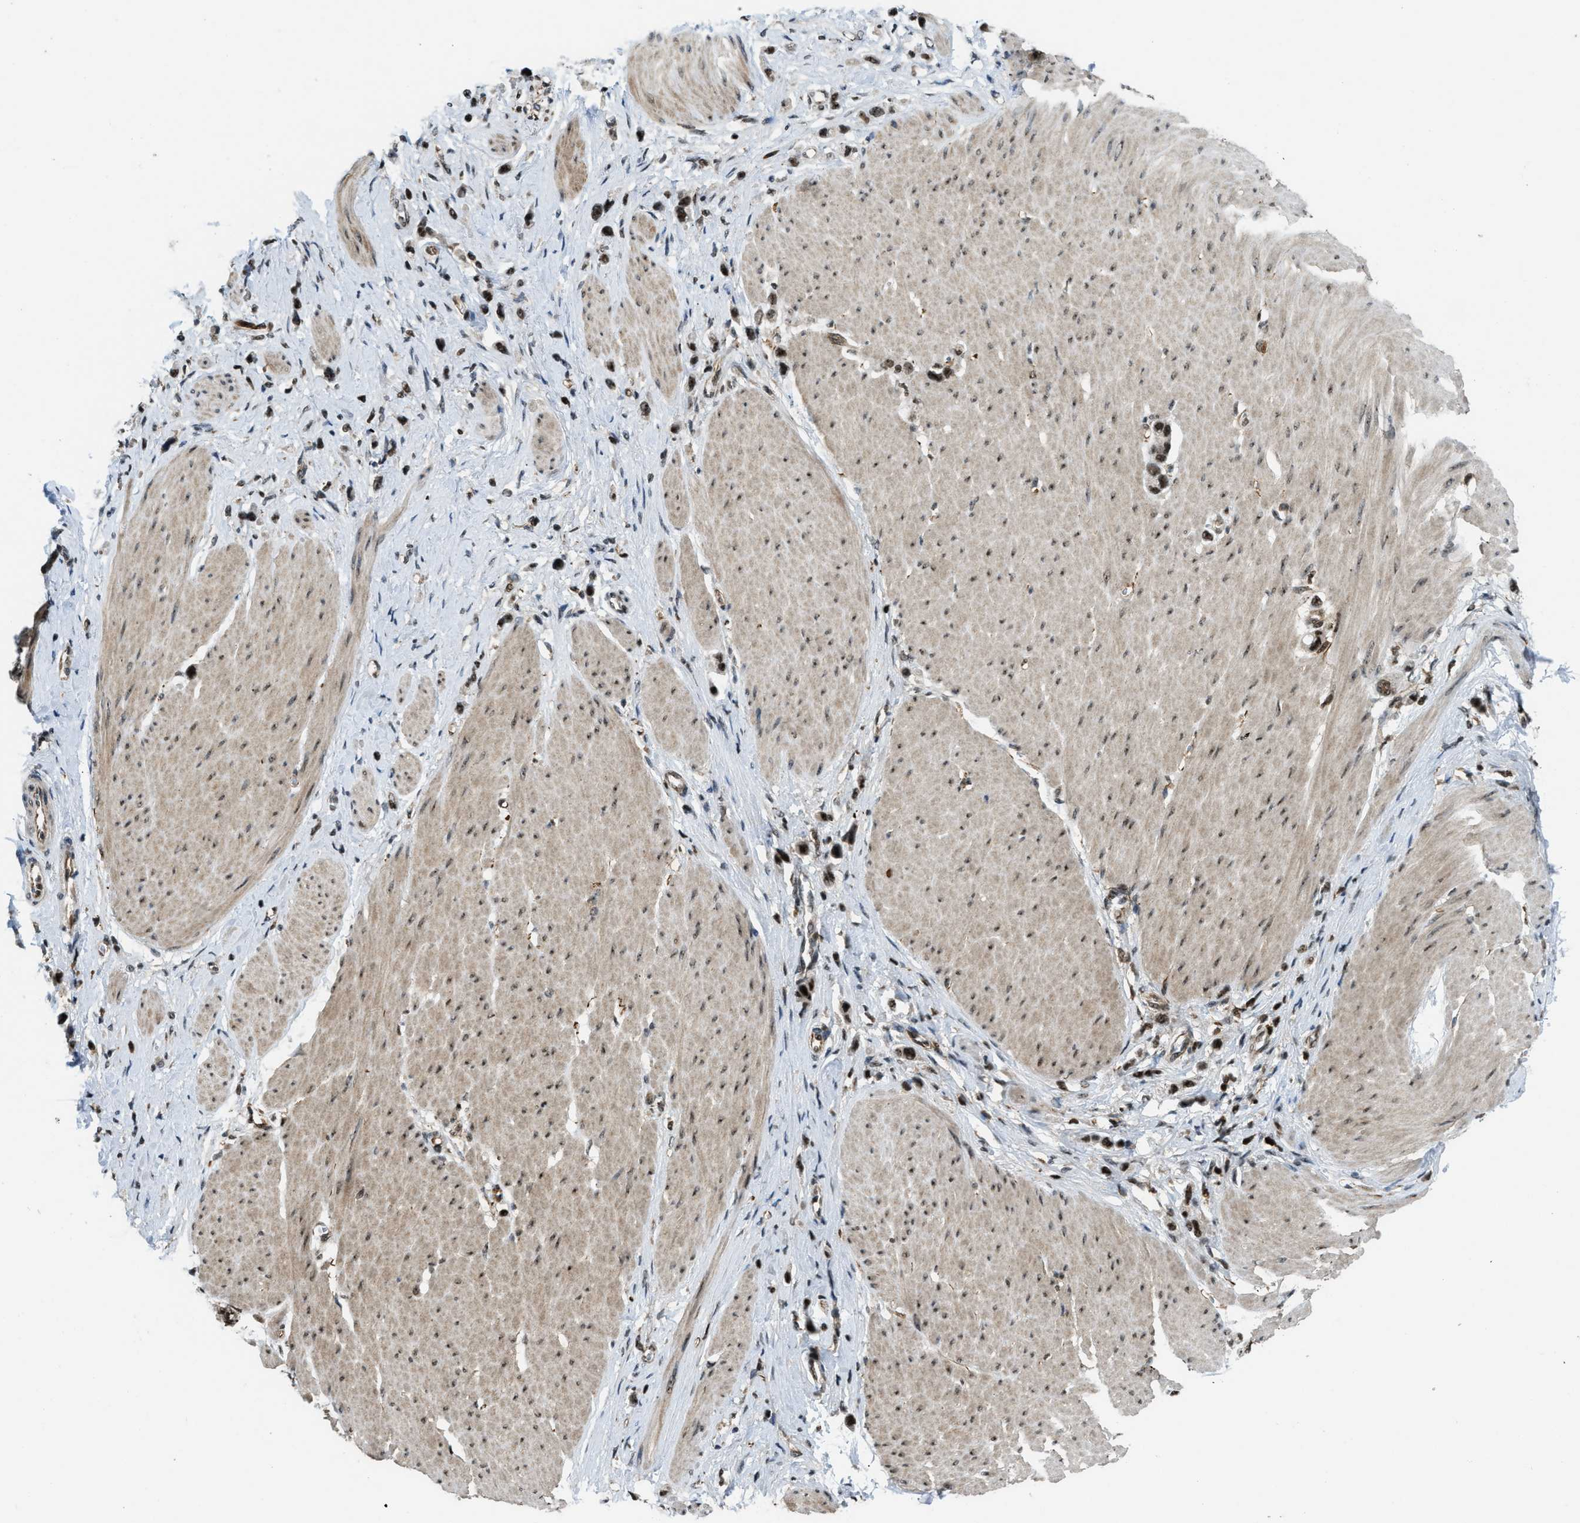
{"staining": {"intensity": "strong", "quantity": ">75%", "location": "nuclear"}, "tissue": "stomach cancer", "cell_type": "Tumor cells", "image_type": "cancer", "snomed": [{"axis": "morphology", "description": "Adenocarcinoma, NOS"}, {"axis": "topography", "description": "Stomach"}], "caption": "A high-resolution photomicrograph shows immunohistochemistry staining of stomach adenocarcinoma, which shows strong nuclear positivity in approximately >75% of tumor cells.", "gene": "E2F1", "patient": {"sex": "female", "age": 65}}